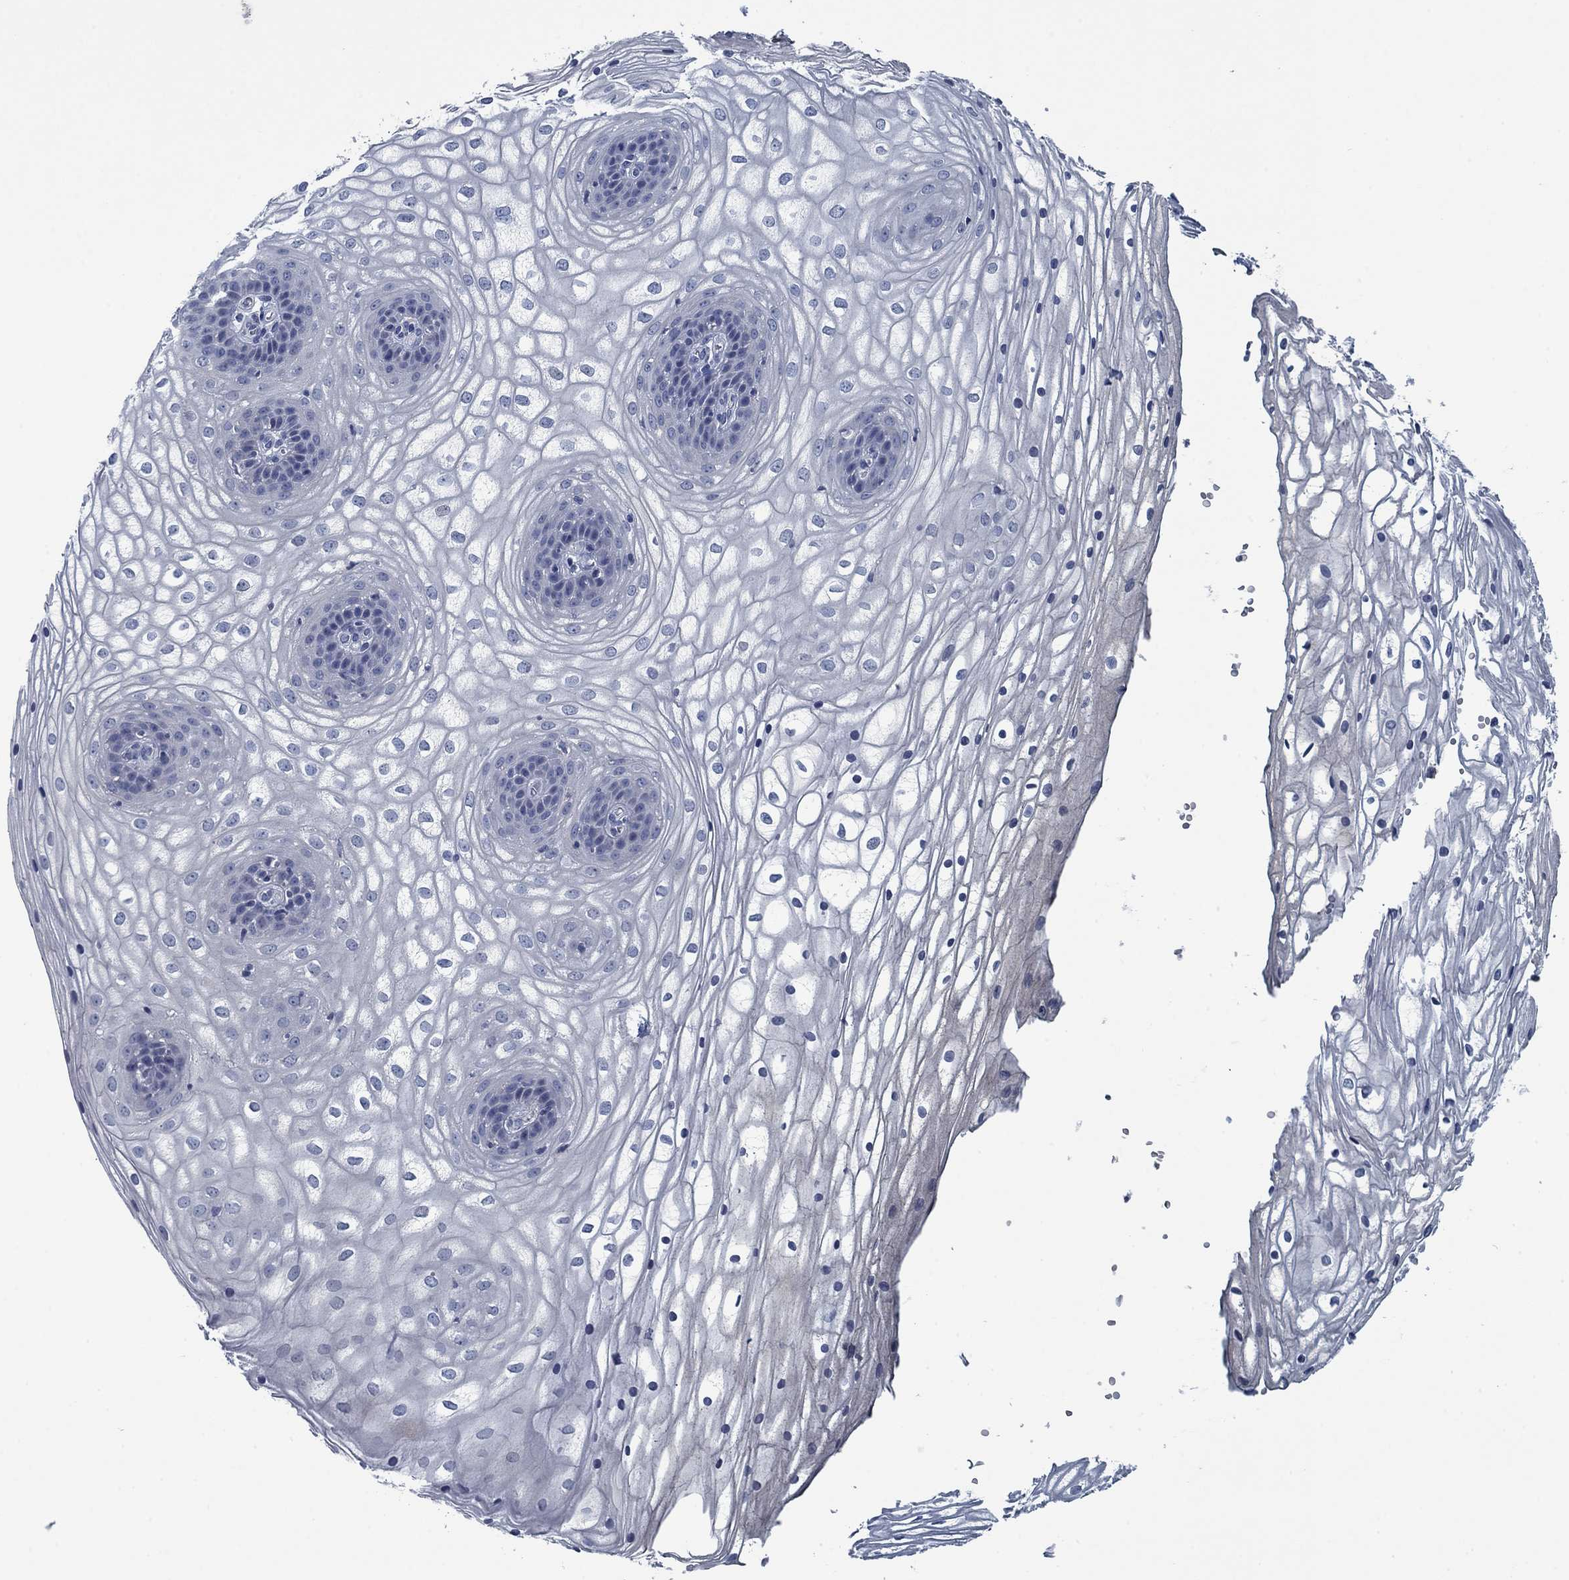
{"staining": {"intensity": "negative", "quantity": "none", "location": "none"}, "tissue": "vagina", "cell_type": "Squamous epithelial cells", "image_type": "normal", "snomed": [{"axis": "morphology", "description": "Normal tissue, NOS"}, {"axis": "topography", "description": "Vagina"}], "caption": "Histopathology image shows no significant protein positivity in squamous epithelial cells of unremarkable vagina. The staining is performed using DAB (3,3'-diaminobenzidine) brown chromogen with nuclei counter-stained in using hematoxylin.", "gene": "PNMA8A", "patient": {"sex": "female", "age": 34}}